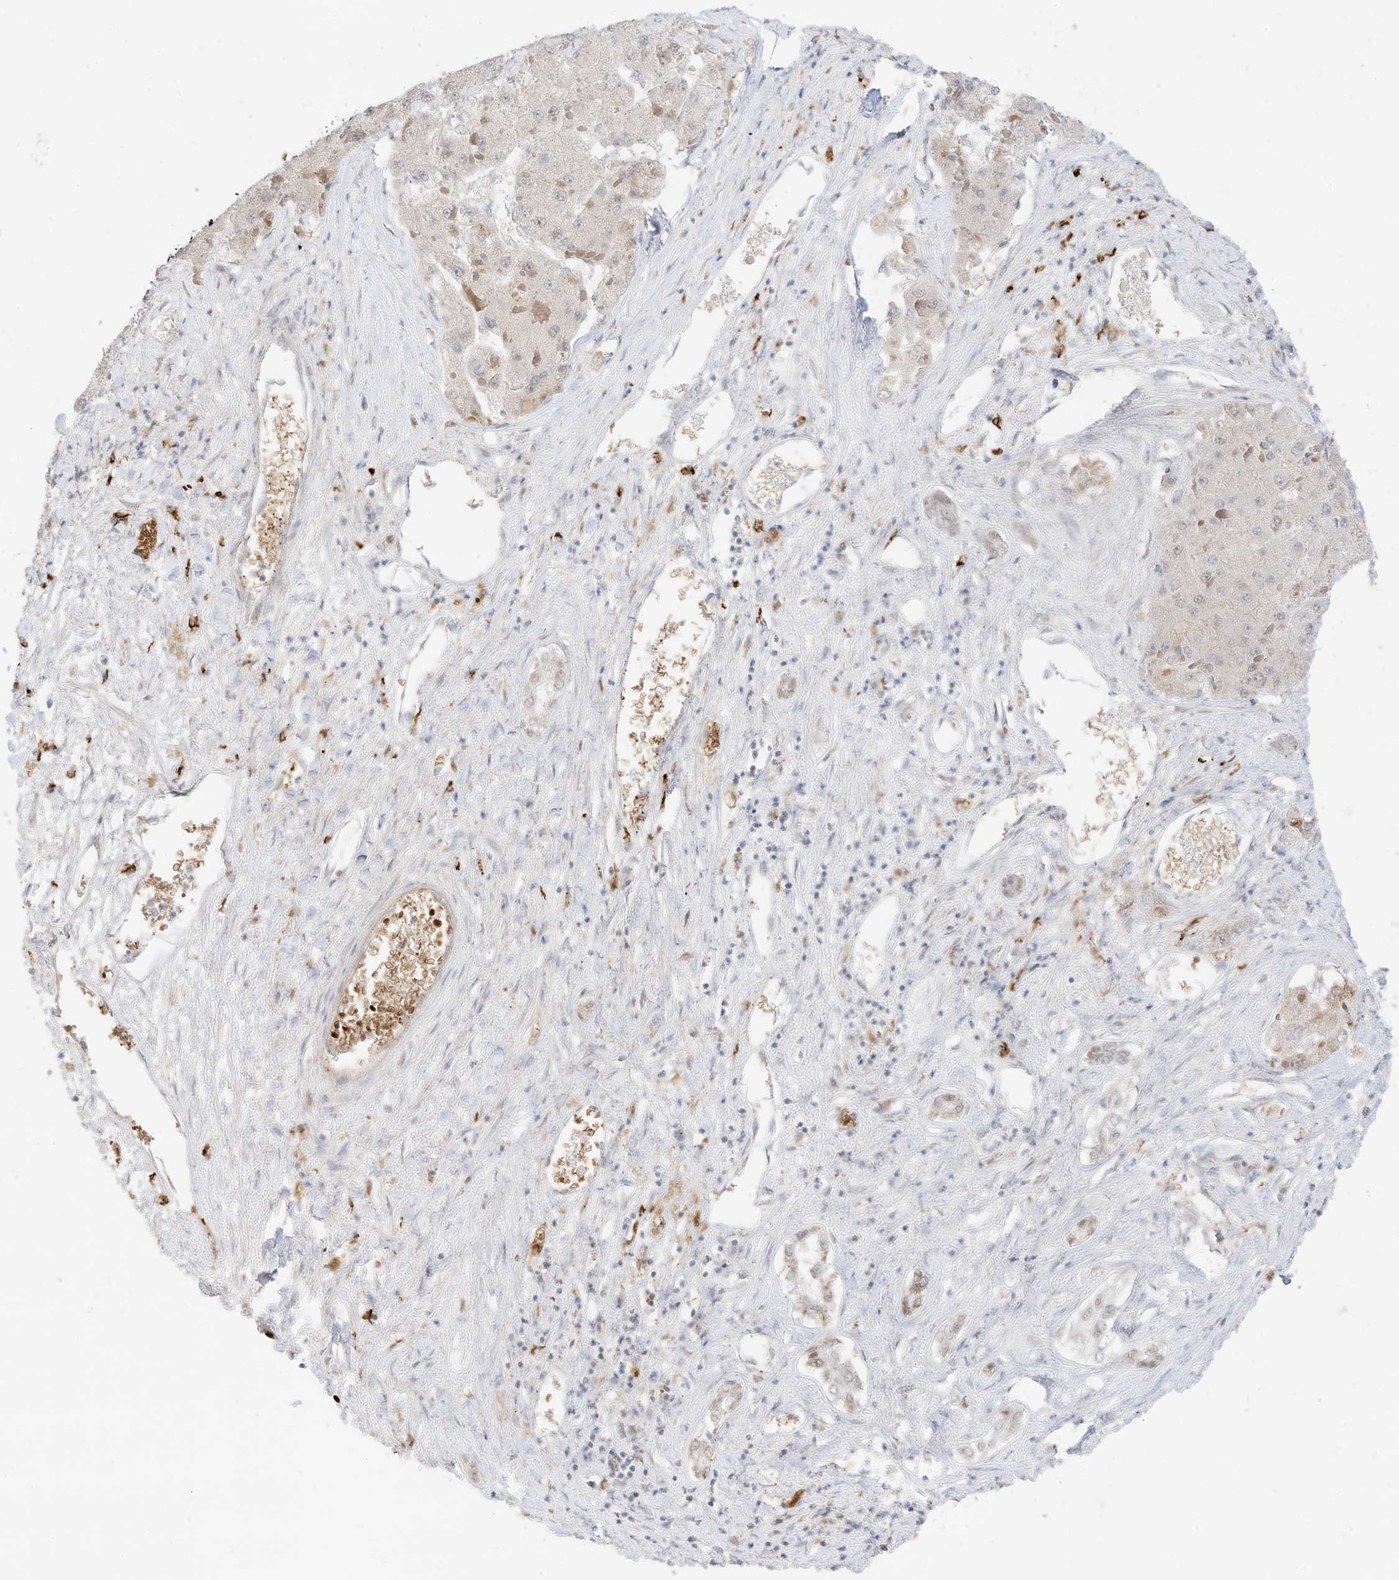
{"staining": {"intensity": "weak", "quantity": "<25%", "location": "cytoplasmic/membranous"}, "tissue": "liver cancer", "cell_type": "Tumor cells", "image_type": "cancer", "snomed": [{"axis": "morphology", "description": "Carcinoma, Hepatocellular, NOS"}, {"axis": "topography", "description": "Liver"}], "caption": "A high-resolution histopathology image shows immunohistochemistry staining of liver cancer (hepatocellular carcinoma), which exhibits no significant expression in tumor cells.", "gene": "MTUS2", "patient": {"sex": "female", "age": 73}}